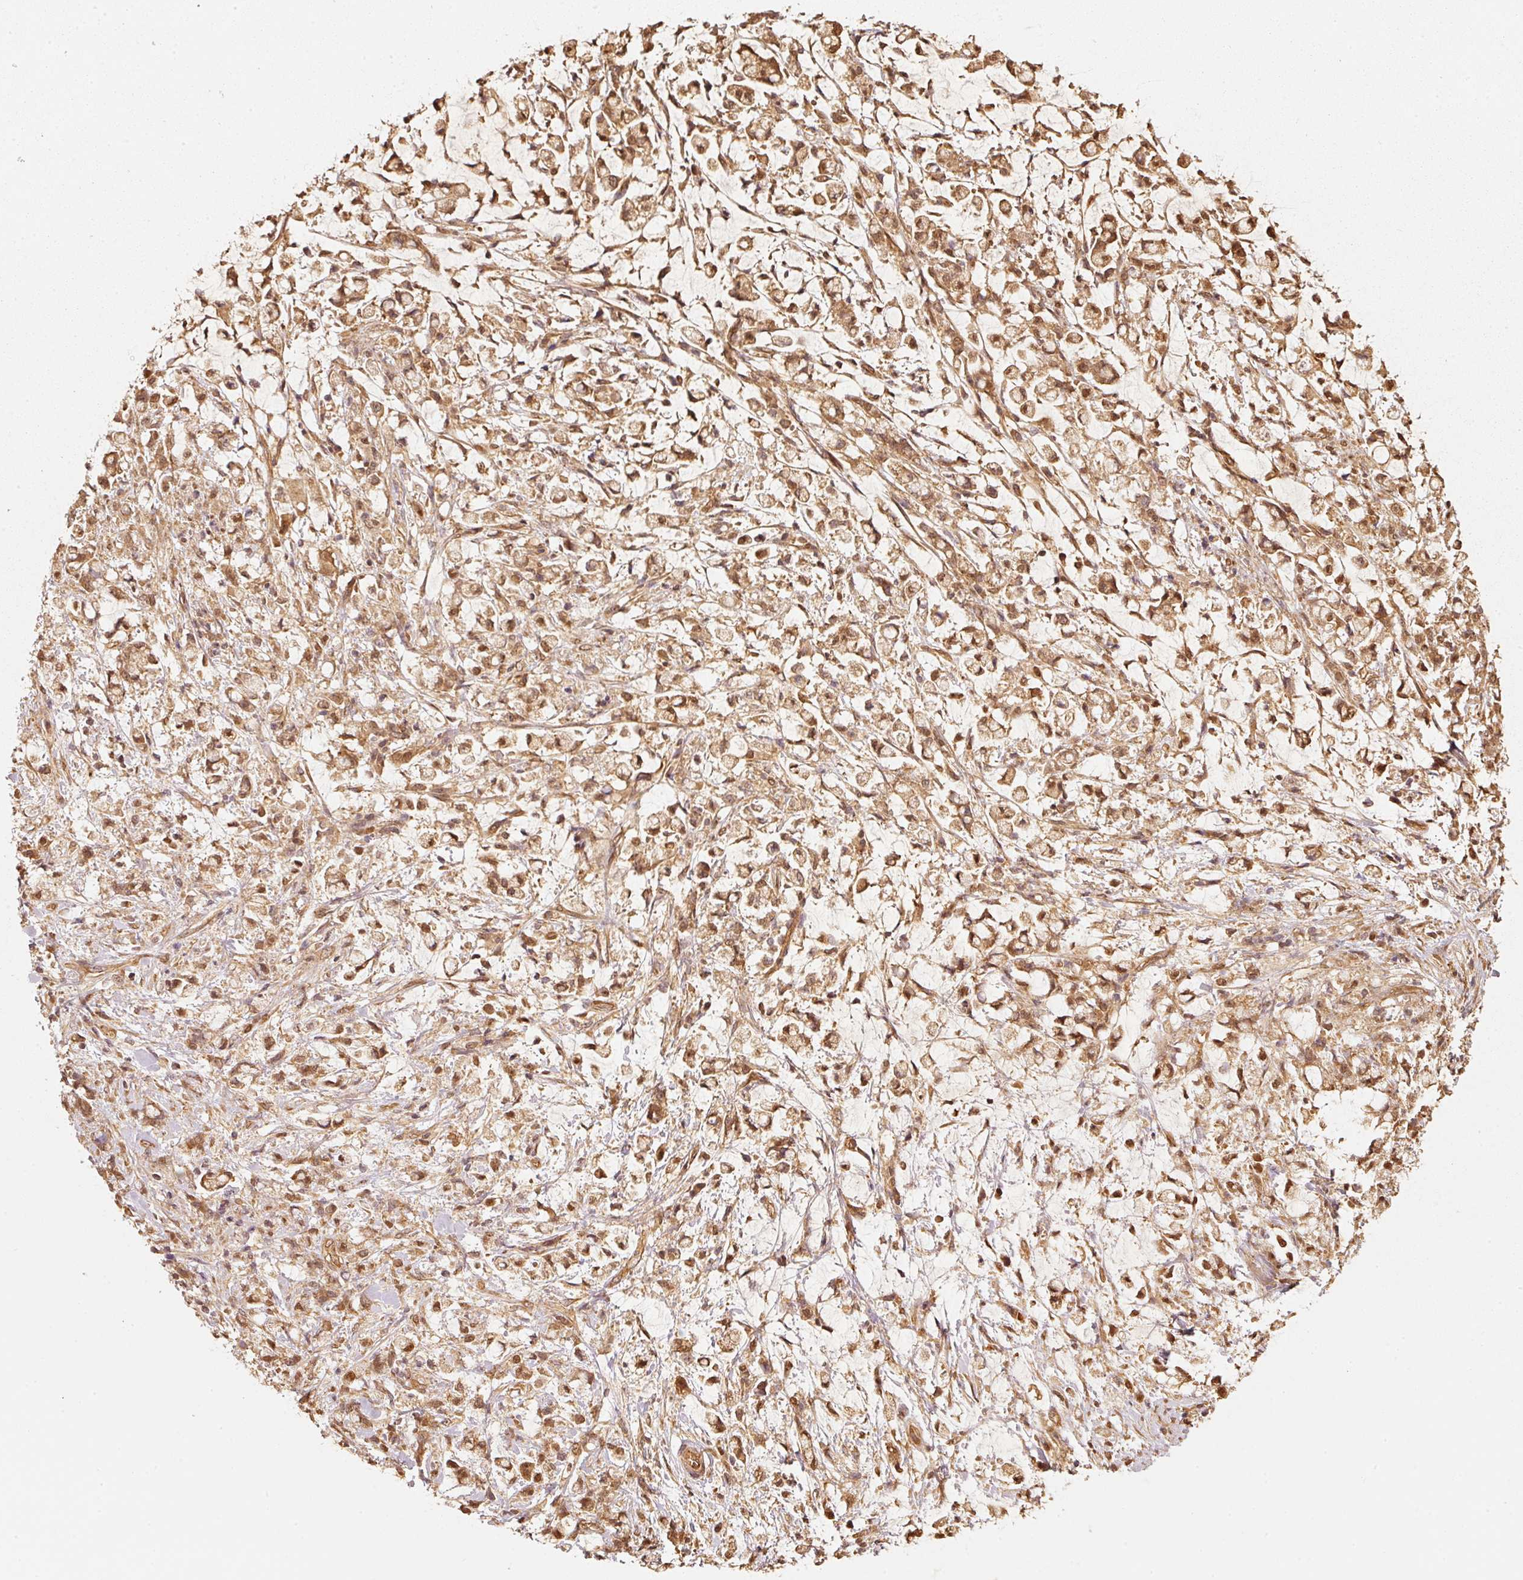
{"staining": {"intensity": "moderate", "quantity": ">75%", "location": "cytoplasmic/membranous,nuclear"}, "tissue": "stomach cancer", "cell_type": "Tumor cells", "image_type": "cancer", "snomed": [{"axis": "morphology", "description": "Adenocarcinoma, NOS"}, {"axis": "topography", "description": "Stomach"}], "caption": "Stomach cancer (adenocarcinoma) stained with a protein marker displays moderate staining in tumor cells.", "gene": "STAU1", "patient": {"sex": "female", "age": 60}}